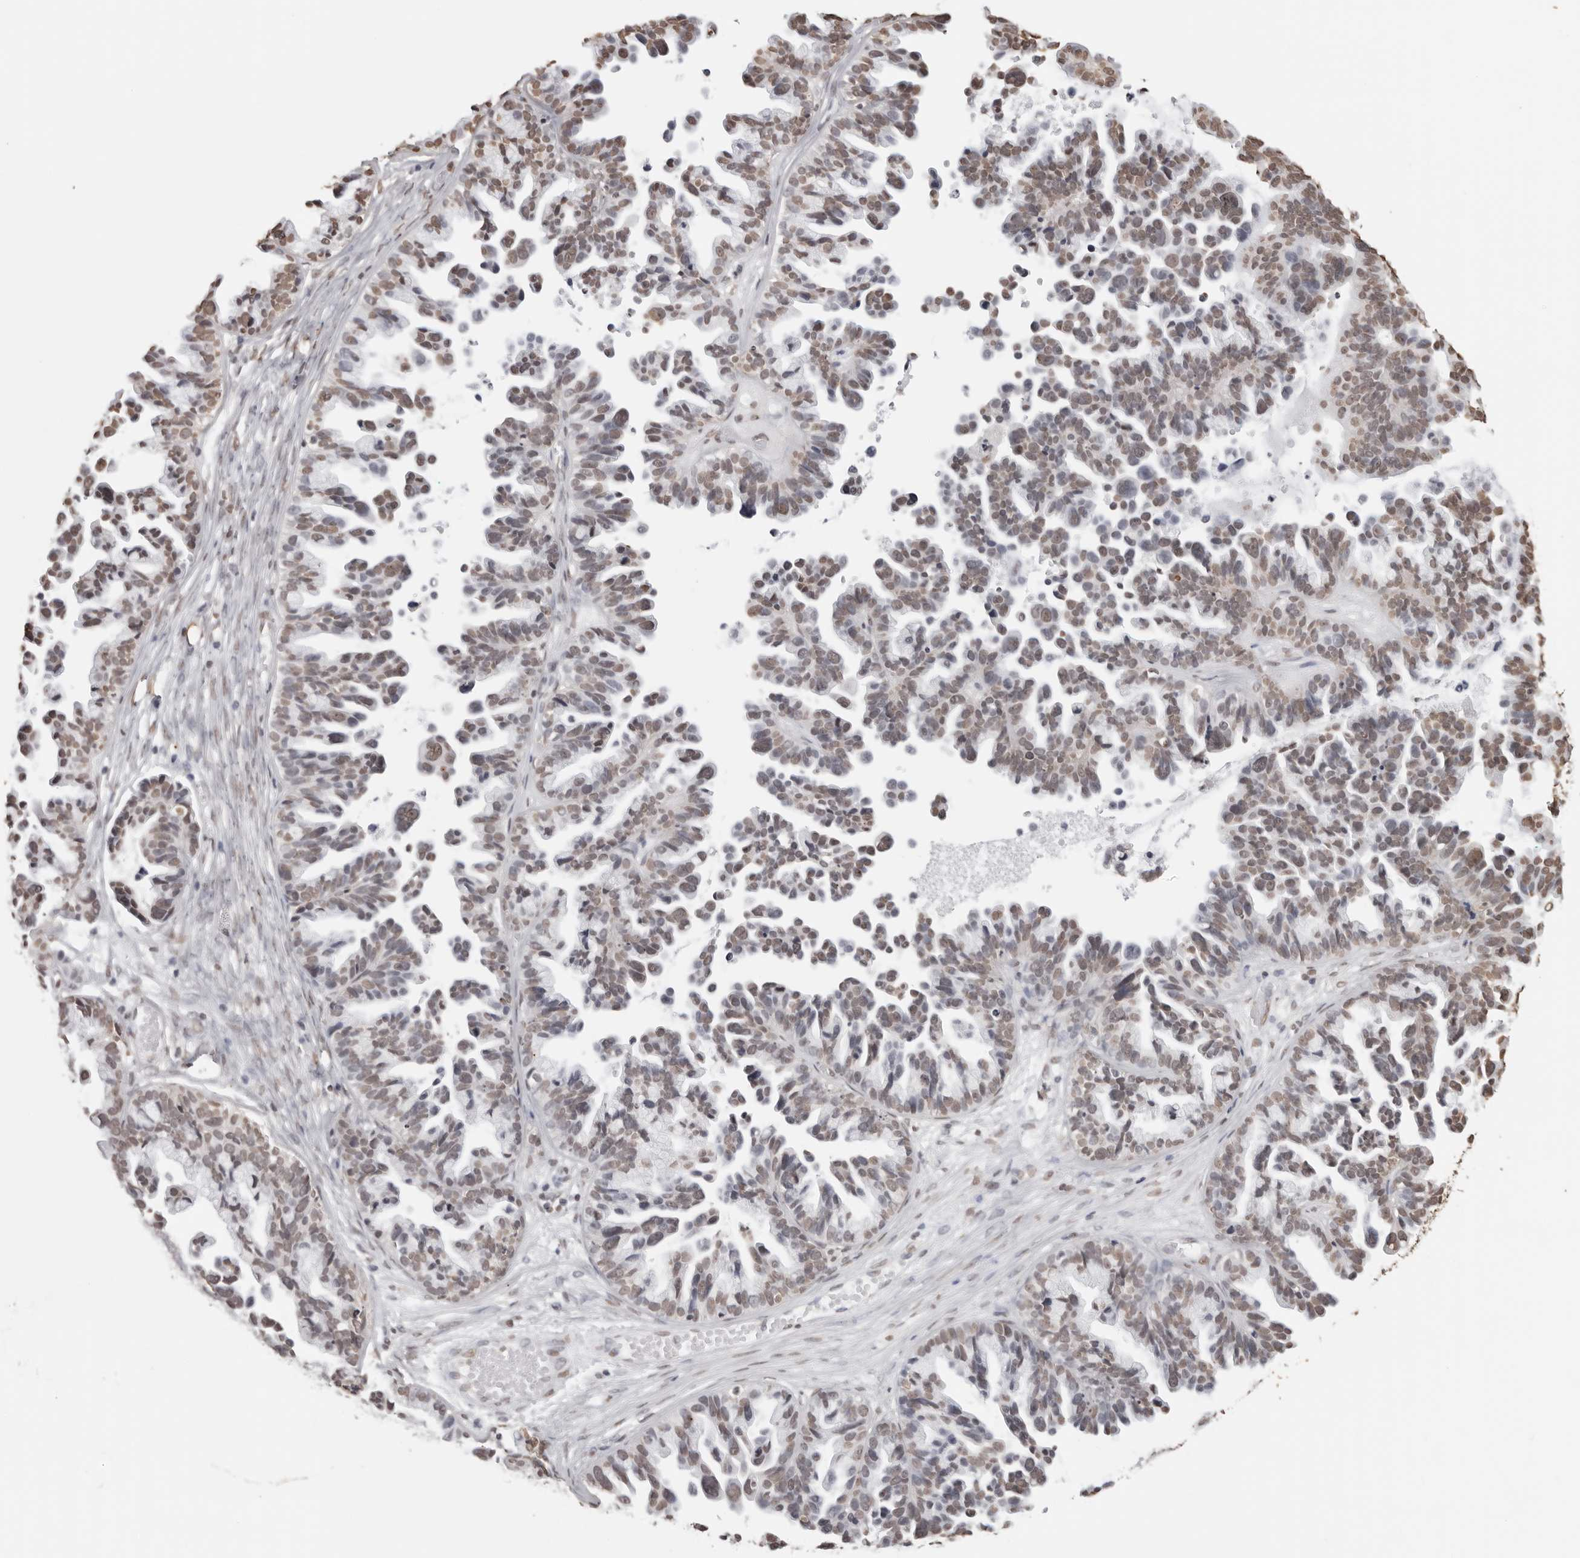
{"staining": {"intensity": "moderate", "quantity": "25%-75%", "location": "nuclear"}, "tissue": "ovarian cancer", "cell_type": "Tumor cells", "image_type": "cancer", "snomed": [{"axis": "morphology", "description": "Cystadenocarcinoma, serous, NOS"}, {"axis": "topography", "description": "Ovary"}], "caption": "Ovarian cancer tissue exhibits moderate nuclear expression in approximately 25%-75% of tumor cells", "gene": "OLIG3", "patient": {"sex": "female", "age": 56}}